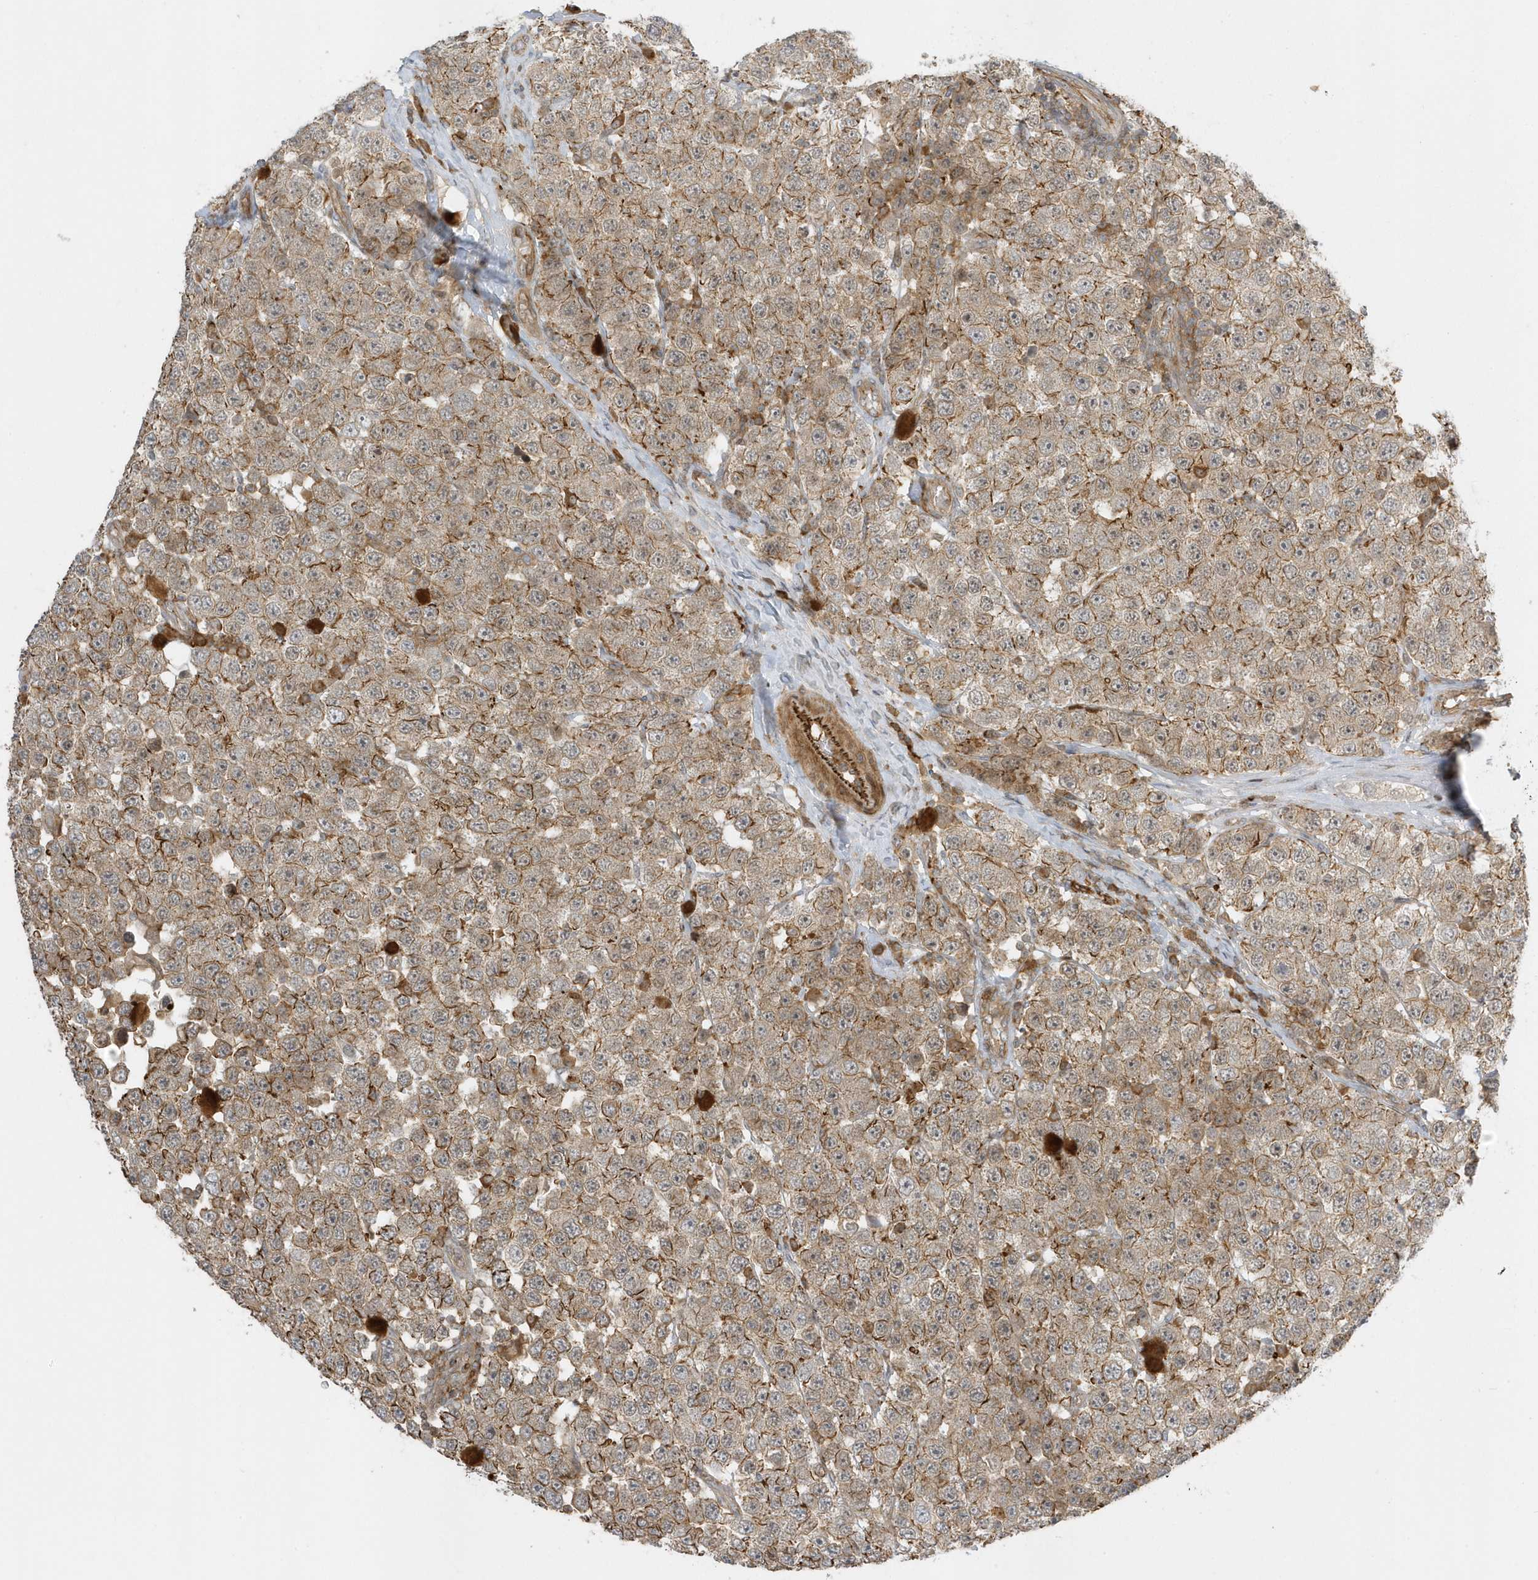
{"staining": {"intensity": "moderate", "quantity": ">75%", "location": "cytoplasmic/membranous"}, "tissue": "testis cancer", "cell_type": "Tumor cells", "image_type": "cancer", "snomed": [{"axis": "morphology", "description": "Seminoma, NOS"}, {"axis": "topography", "description": "Testis"}], "caption": "Immunohistochemistry (IHC) staining of testis cancer (seminoma), which demonstrates medium levels of moderate cytoplasmic/membranous positivity in about >75% of tumor cells indicating moderate cytoplasmic/membranous protein positivity. The staining was performed using DAB (brown) for protein detection and nuclei were counterstained in hematoxylin (blue).", "gene": "ZBTB8A", "patient": {"sex": "male", "age": 28}}